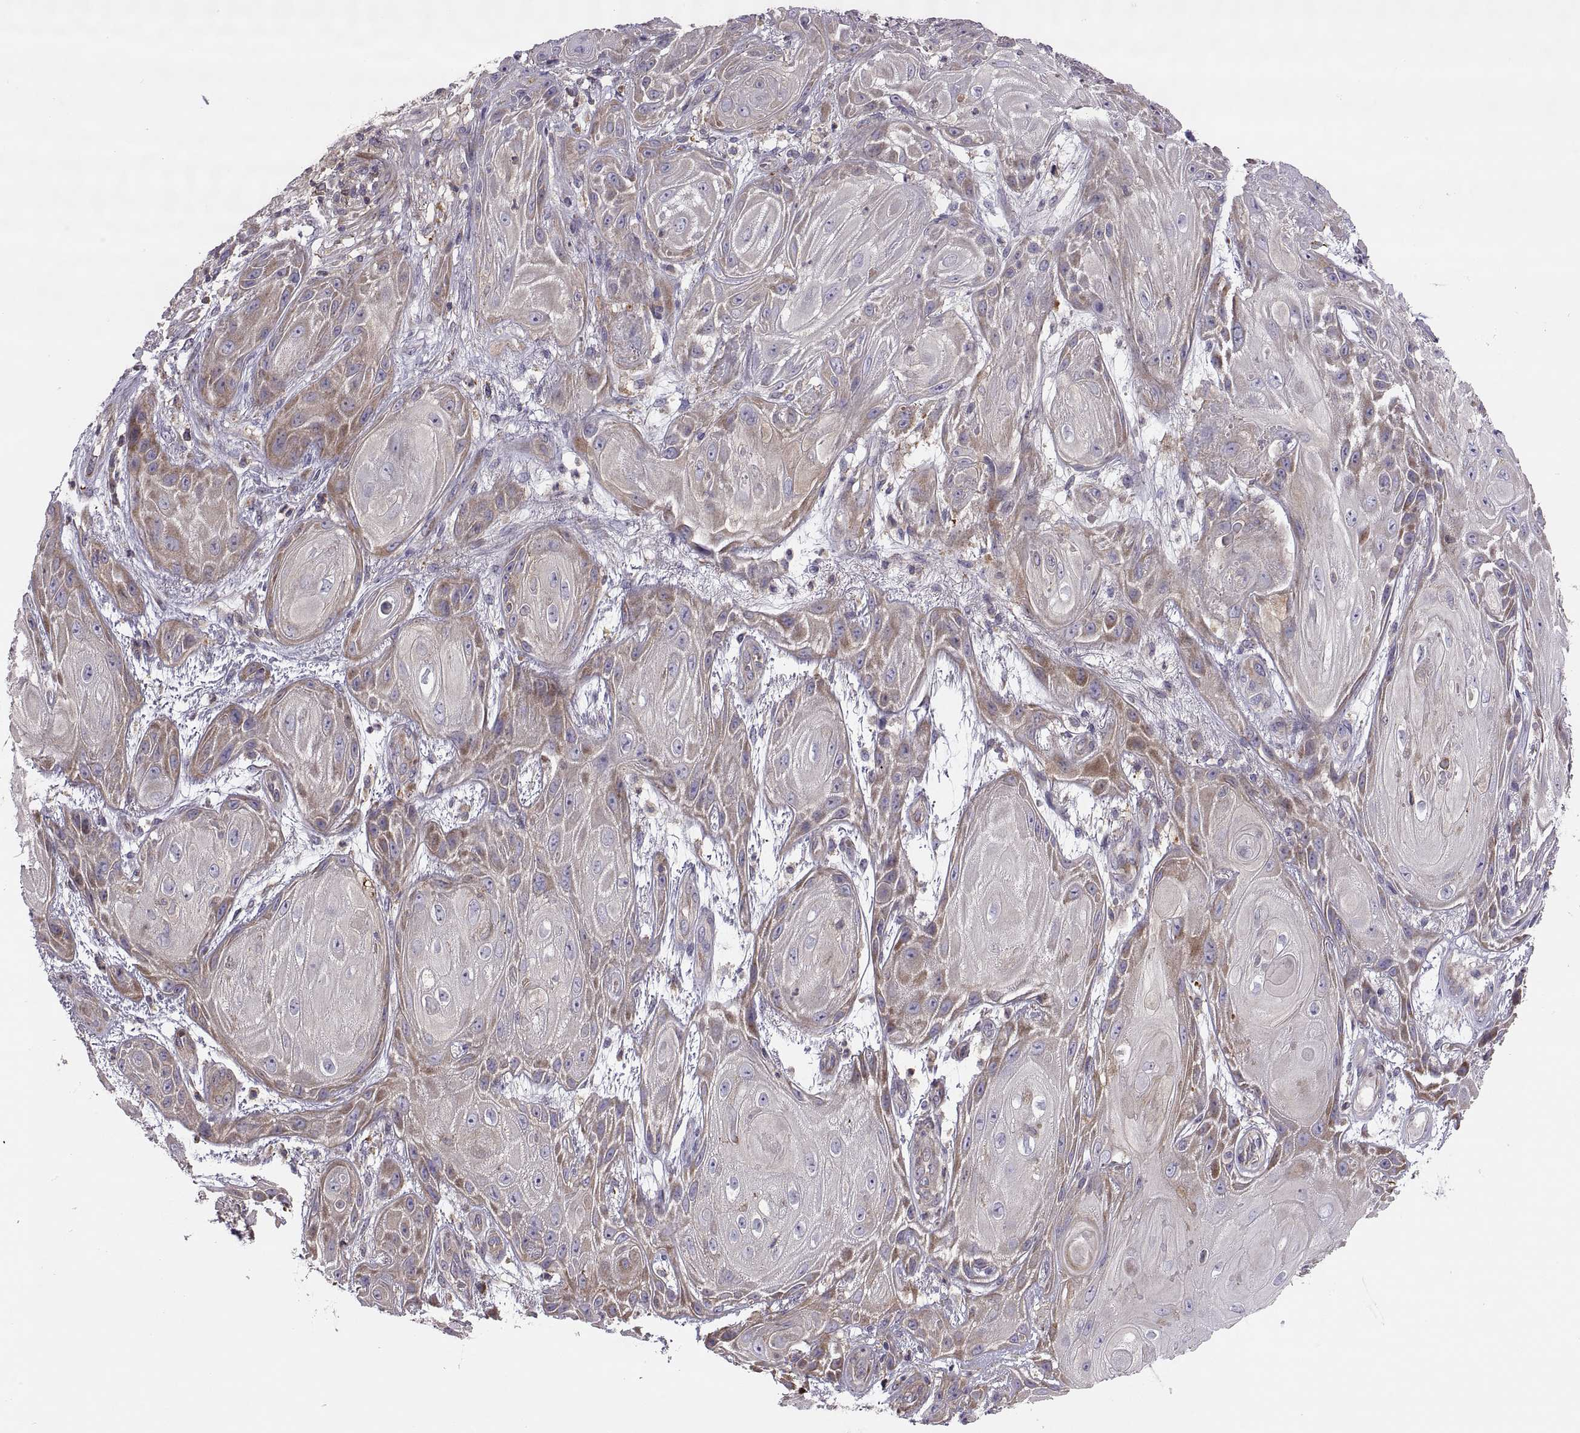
{"staining": {"intensity": "moderate", "quantity": ">75%", "location": "cytoplasmic/membranous"}, "tissue": "skin cancer", "cell_type": "Tumor cells", "image_type": "cancer", "snomed": [{"axis": "morphology", "description": "Squamous cell carcinoma, NOS"}, {"axis": "topography", "description": "Skin"}], "caption": "DAB immunohistochemical staining of human skin squamous cell carcinoma exhibits moderate cytoplasmic/membranous protein staining in about >75% of tumor cells.", "gene": "SPATA32", "patient": {"sex": "male", "age": 62}}